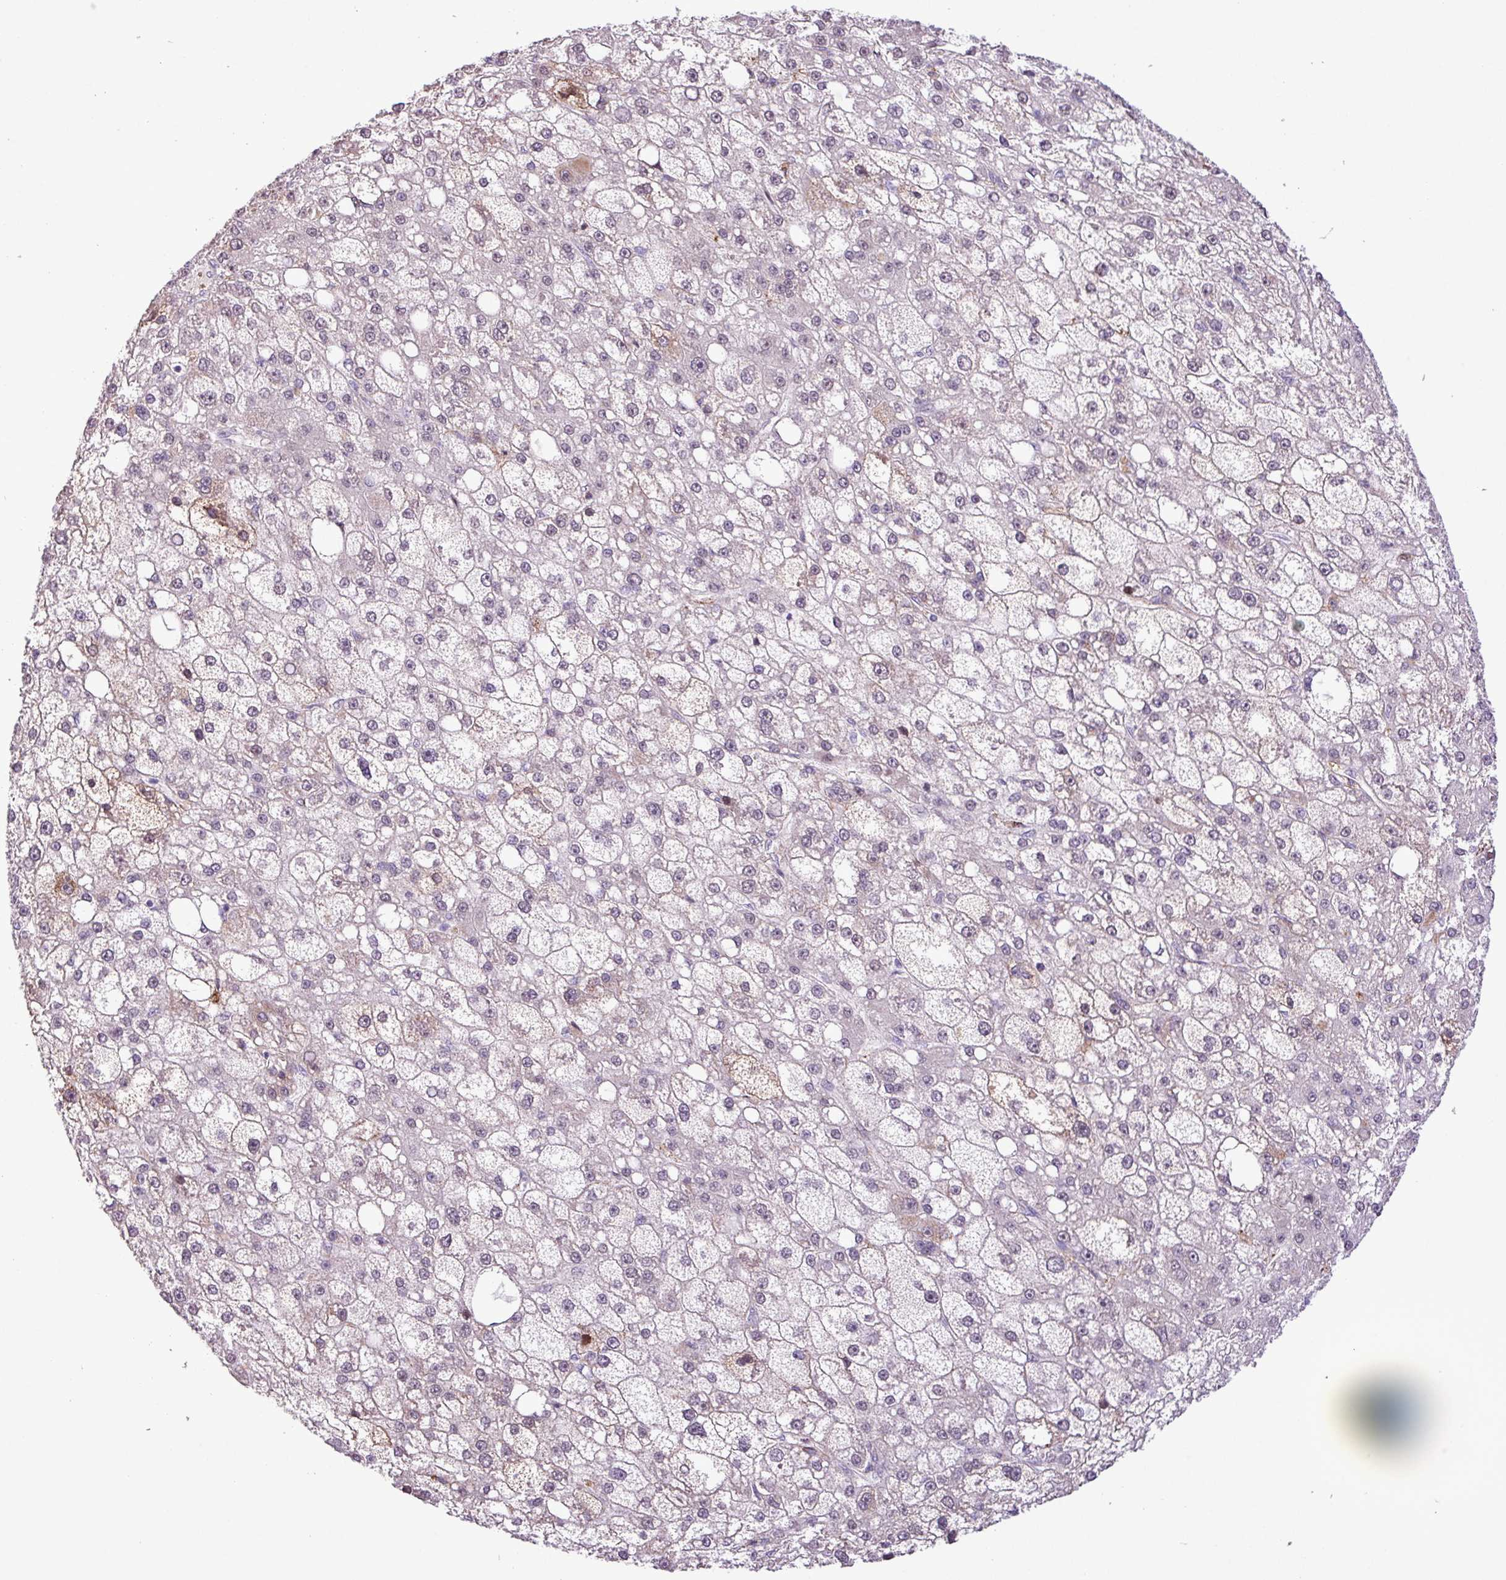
{"staining": {"intensity": "negative", "quantity": "none", "location": "none"}, "tissue": "liver cancer", "cell_type": "Tumor cells", "image_type": "cancer", "snomed": [{"axis": "morphology", "description": "Carcinoma, Hepatocellular, NOS"}, {"axis": "topography", "description": "Liver"}], "caption": "Liver hepatocellular carcinoma was stained to show a protein in brown. There is no significant staining in tumor cells. (DAB (3,3'-diaminobenzidine) immunohistochemistry (IHC) visualized using brightfield microscopy, high magnification).", "gene": "RPP25L", "patient": {"sex": "male", "age": 67}}